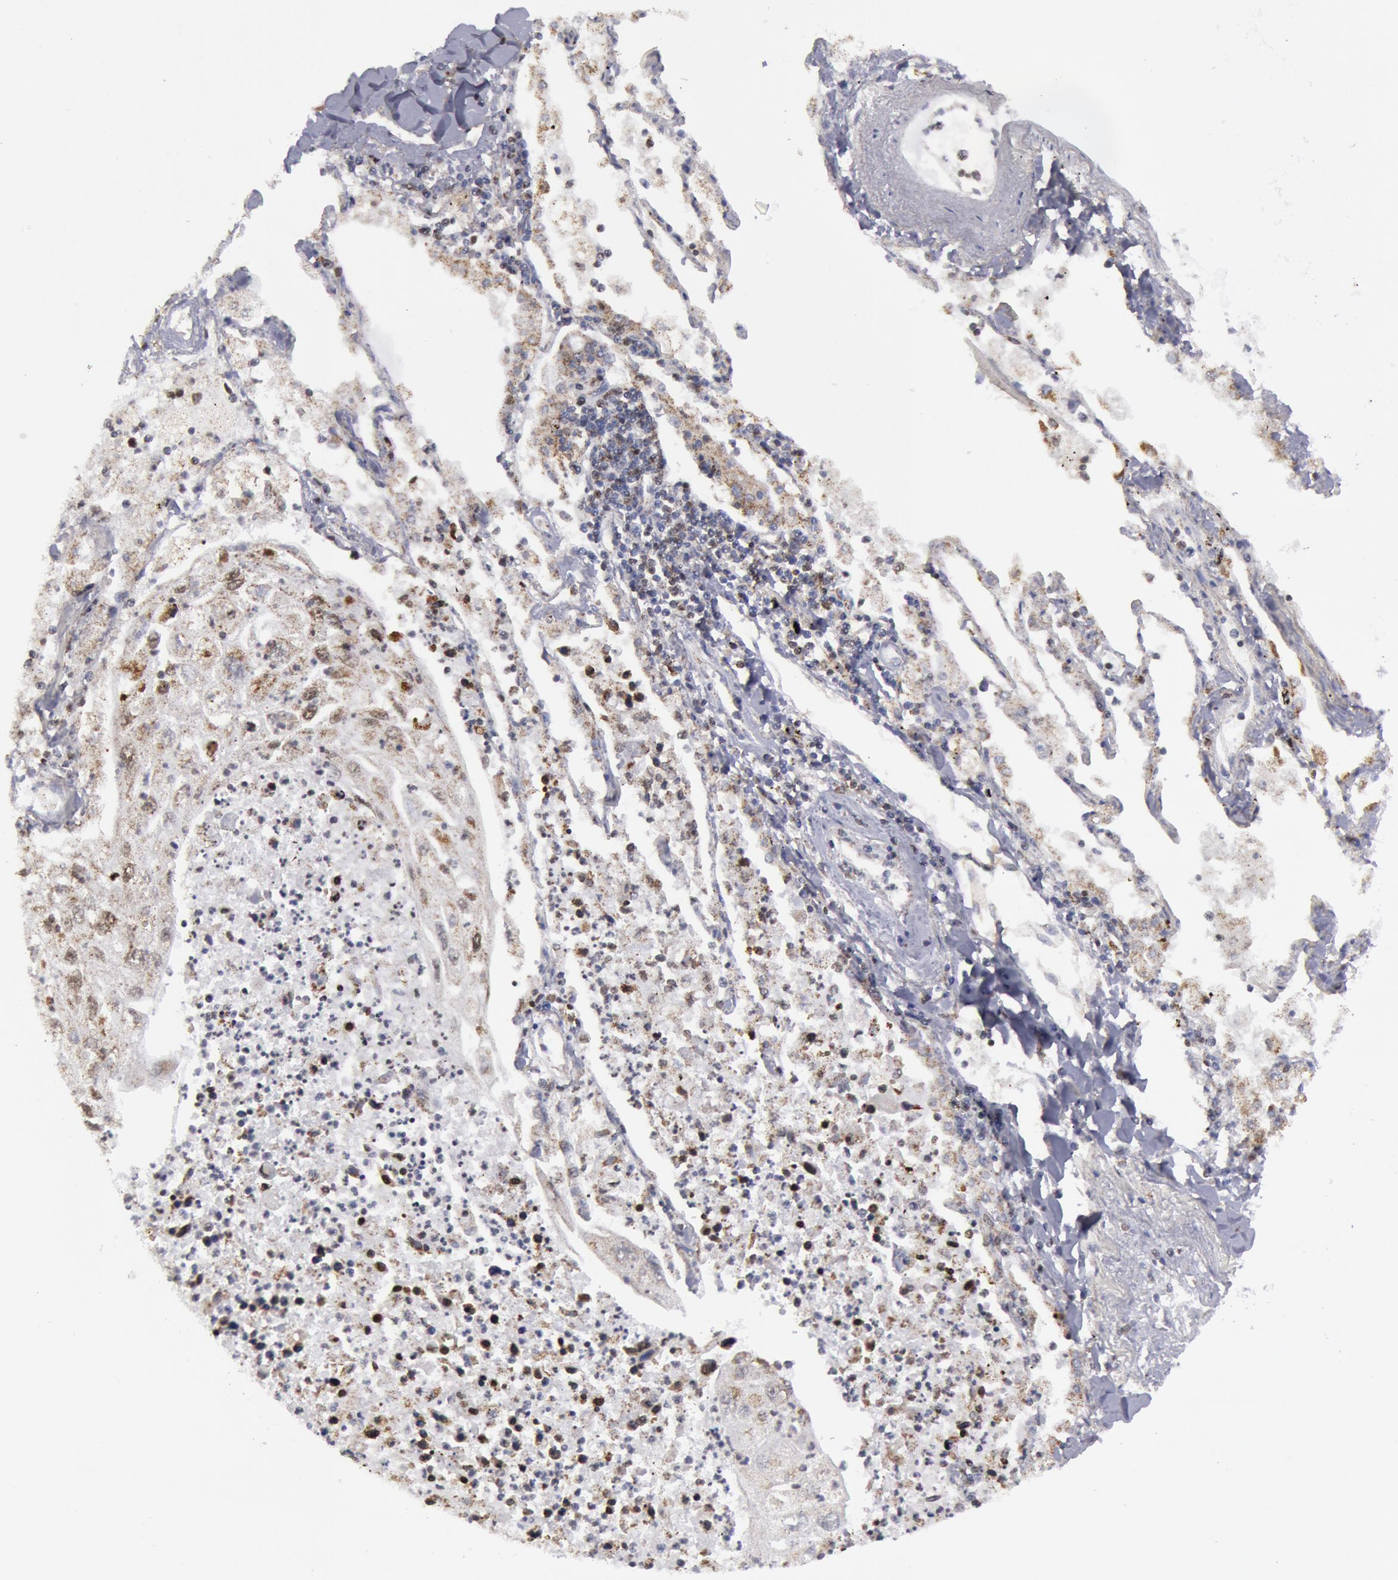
{"staining": {"intensity": "weak", "quantity": "25%-75%", "location": "nuclear"}, "tissue": "lung cancer", "cell_type": "Tumor cells", "image_type": "cancer", "snomed": [{"axis": "morphology", "description": "Squamous cell carcinoma, NOS"}, {"axis": "topography", "description": "Lung"}], "caption": "Weak nuclear staining is present in about 25%-75% of tumor cells in squamous cell carcinoma (lung). Nuclei are stained in blue.", "gene": "ERBB2", "patient": {"sex": "male", "age": 75}}